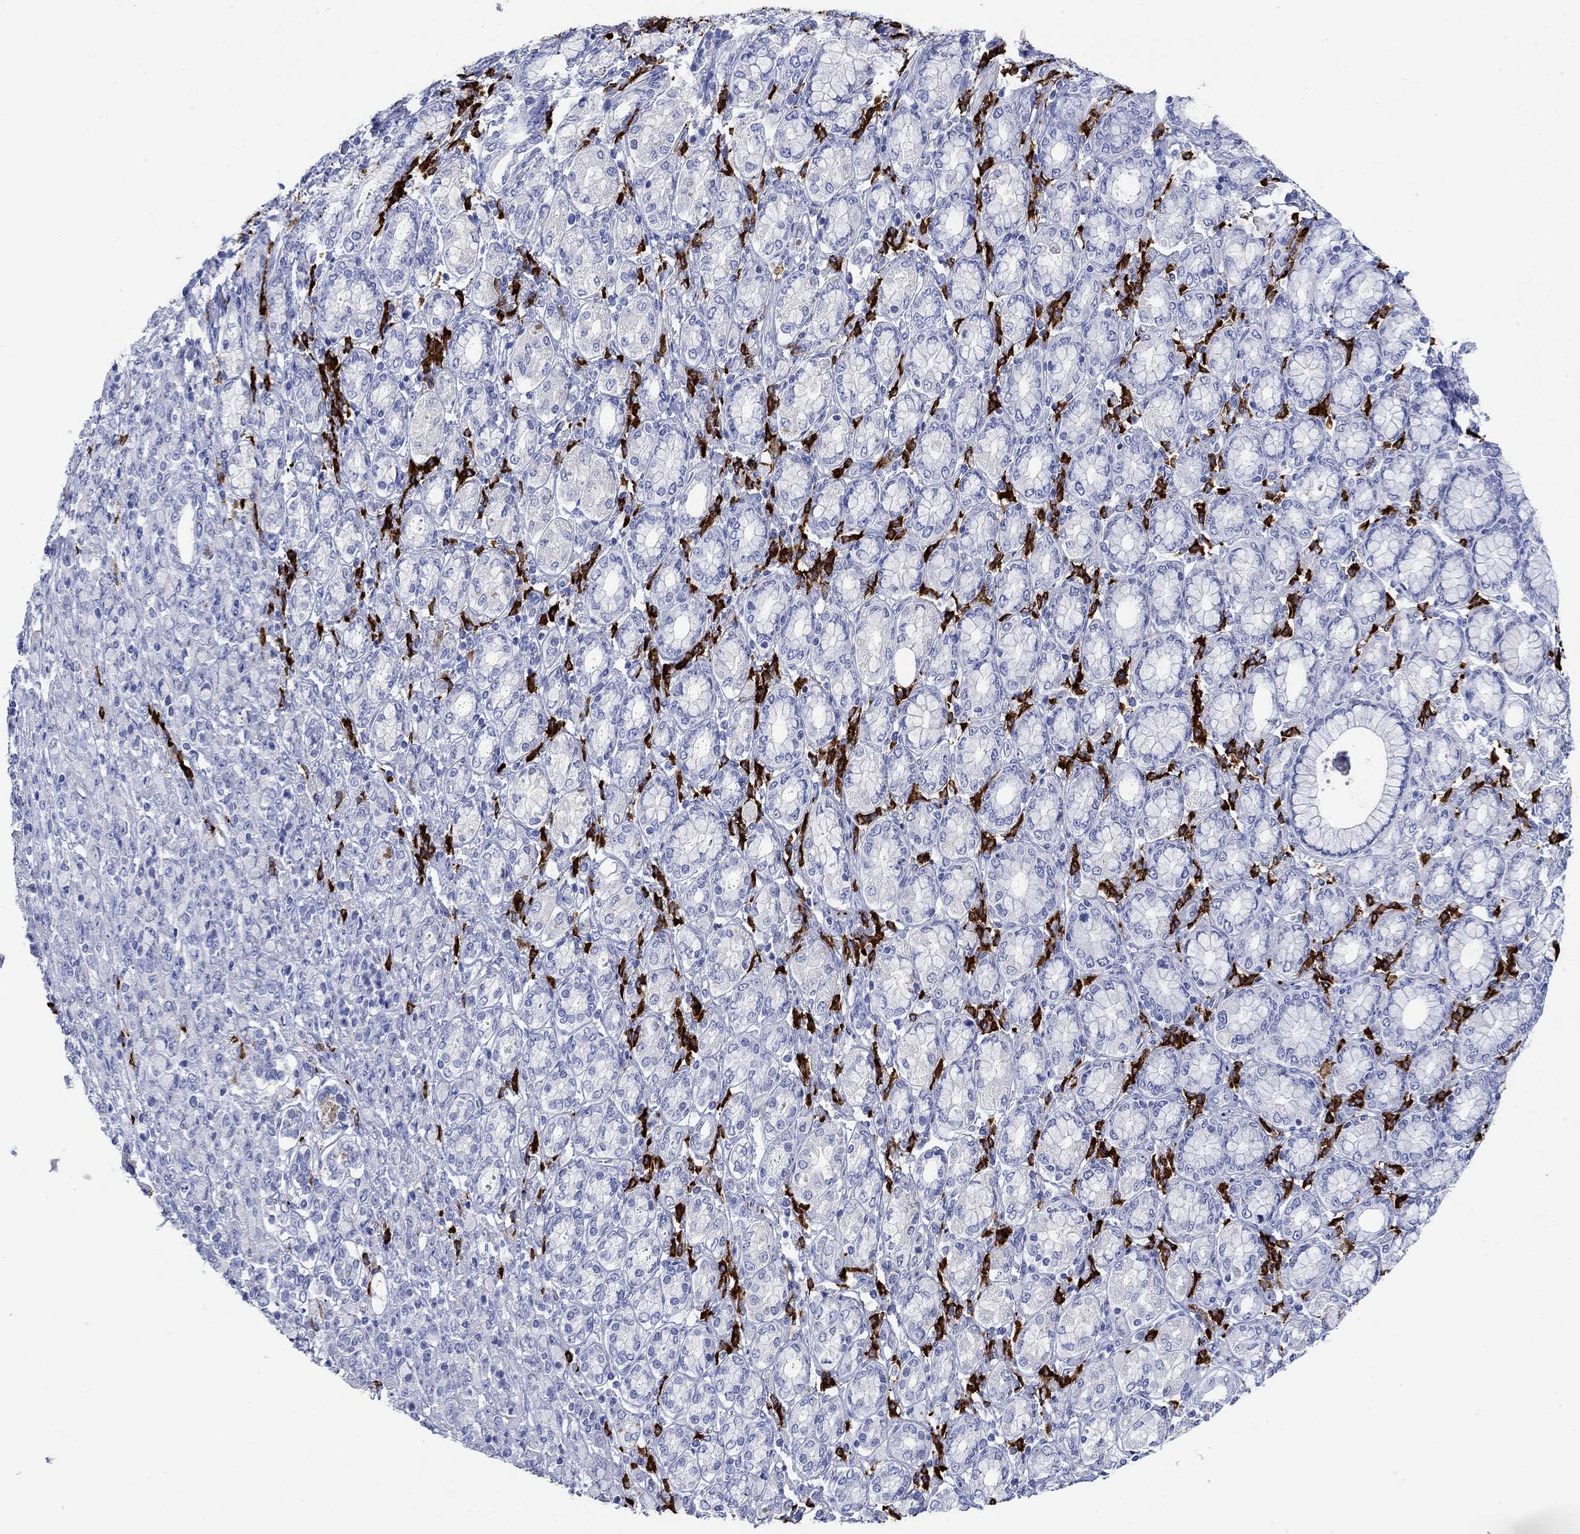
{"staining": {"intensity": "negative", "quantity": "none", "location": "none"}, "tissue": "stomach cancer", "cell_type": "Tumor cells", "image_type": "cancer", "snomed": [{"axis": "morphology", "description": "Normal tissue, NOS"}, {"axis": "morphology", "description": "Adenocarcinoma, NOS"}, {"axis": "topography", "description": "Stomach"}], "caption": "High power microscopy histopathology image of an immunohistochemistry (IHC) histopathology image of stomach cancer, revealing no significant expression in tumor cells.", "gene": "P2RY6", "patient": {"sex": "female", "age": 79}}